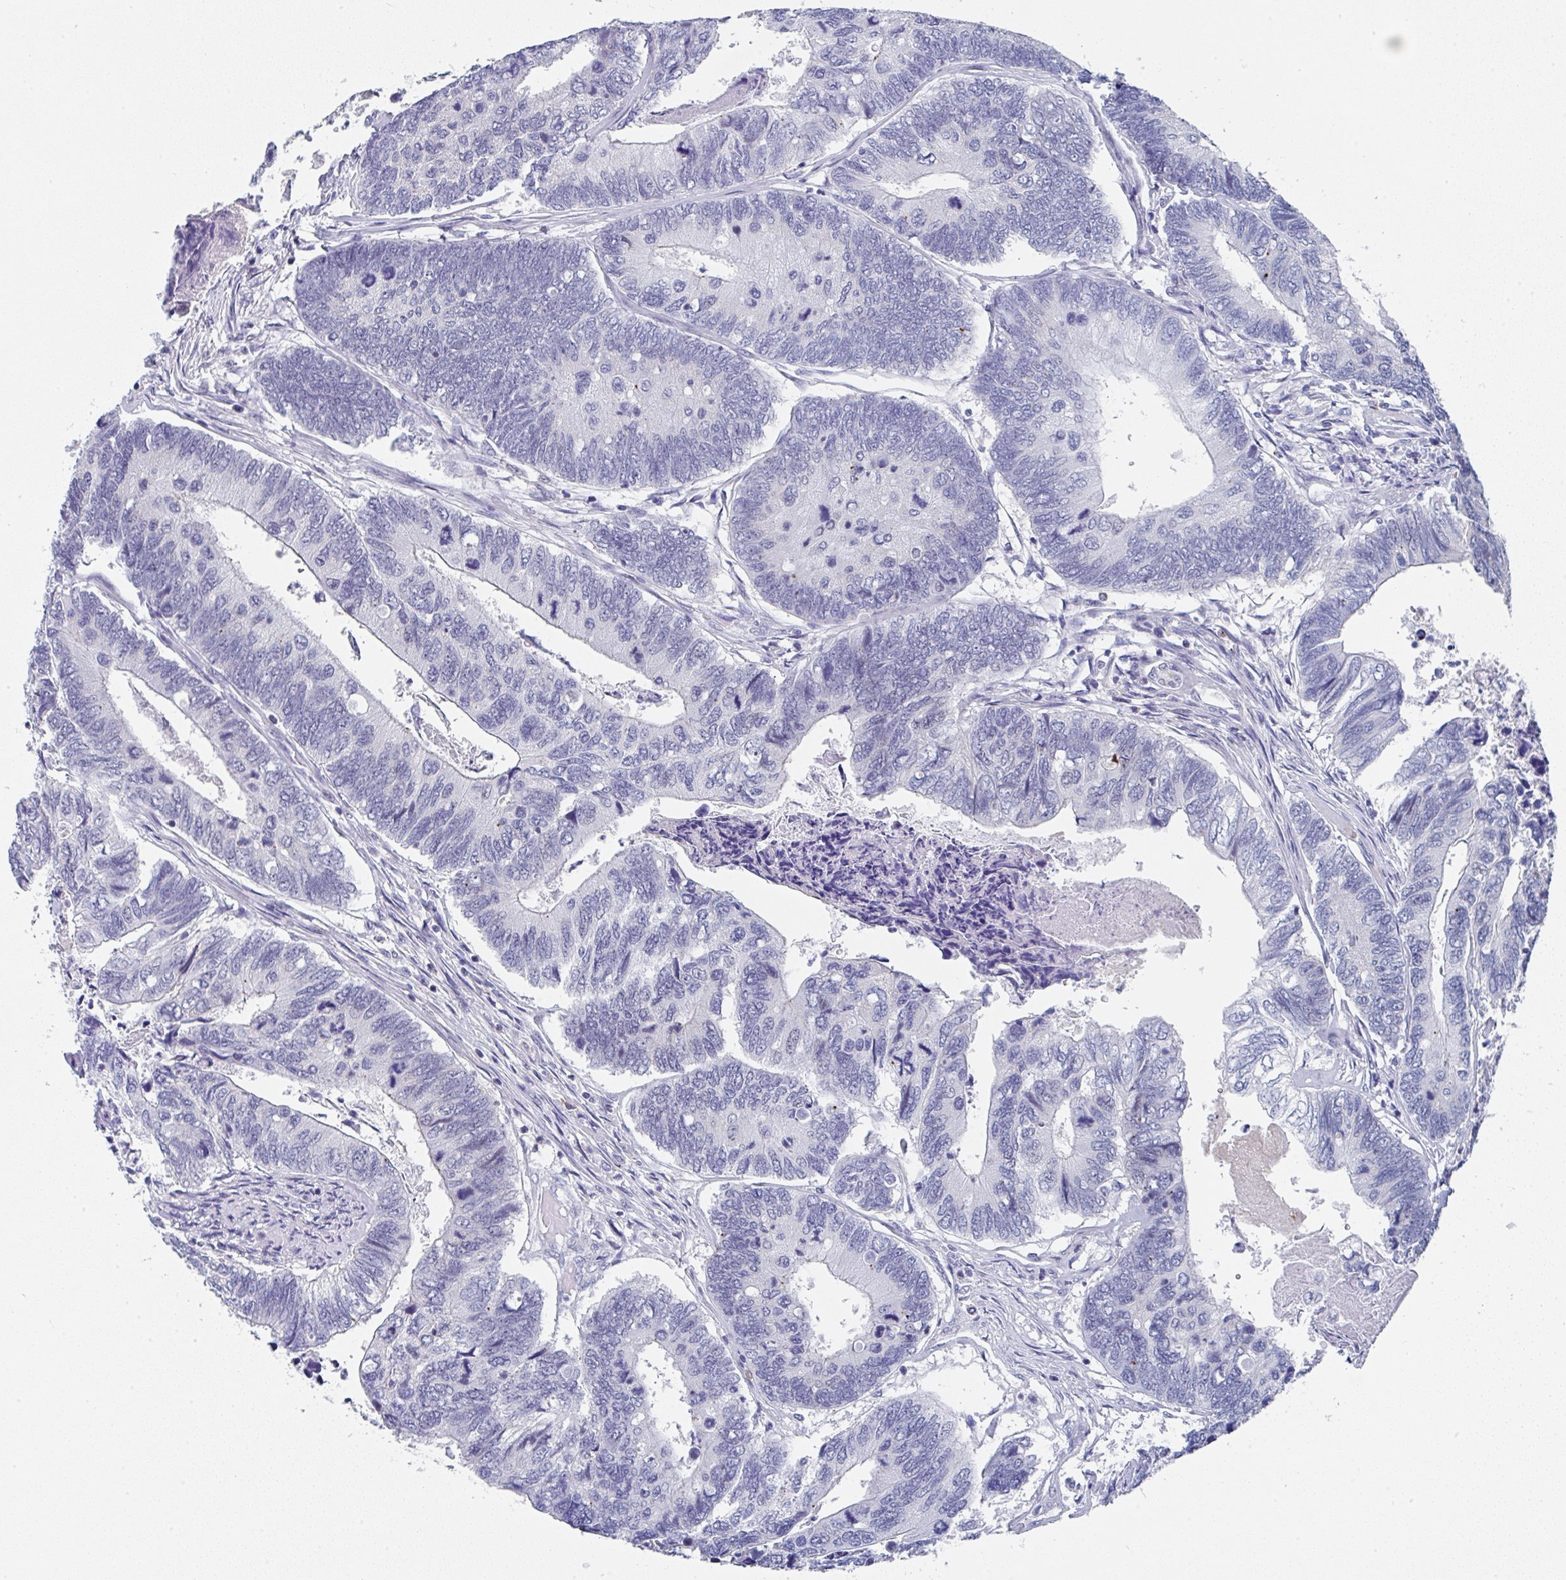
{"staining": {"intensity": "negative", "quantity": "none", "location": "none"}, "tissue": "colorectal cancer", "cell_type": "Tumor cells", "image_type": "cancer", "snomed": [{"axis": "morphology", "description": "Adenocarcinoma, NOS"}, {"axis": "topography", "description": "Colon"}], "caption": "This is an immunohistochemistry (IHC) photomicrograph of human adenocarcinoma (colorectal). There is no staining in tumor cells.", "gene": "TNFRSF8", "patient": {"sex": "female", "age": 67}}